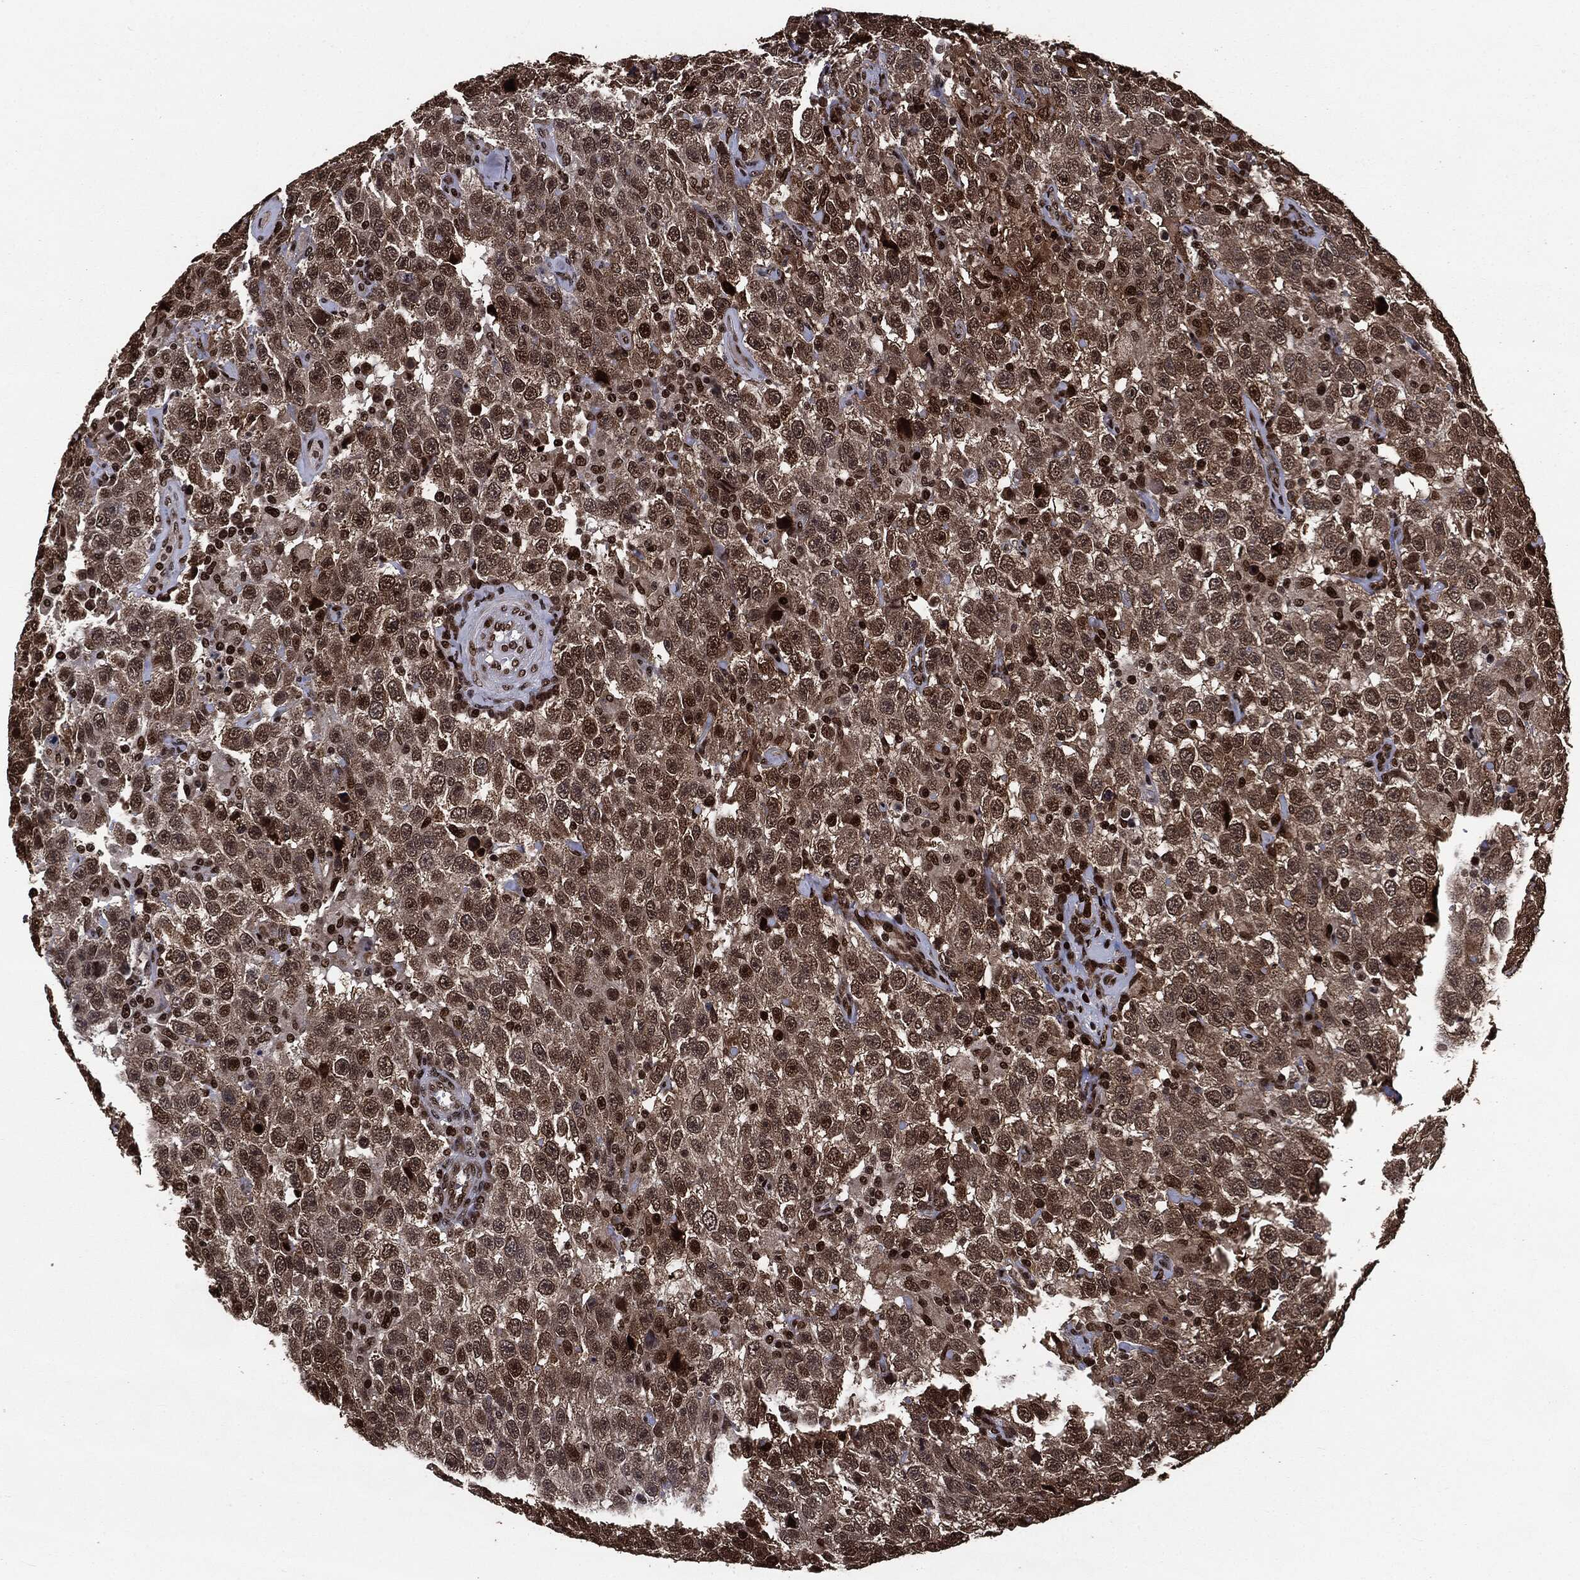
{"staining": {"intensity": "strong", "quantity": "25%-75%", "location": "cytoplasmic/membranous,nuclear"}, "tissue": "testis cancer", "cell_type": "Tumor cells", "image_type": "cancer", "snomed": [{"axis": "morphology", "description": "Seminoma, NOS"}, {"axis": "topography", "description": "Testis"}], "caption": "A micrograph of human testis seminoma stained for a protein shows strong cytoplasmic/membranous and nuclear brown staining in tumor cells.", "gene": "DVL2", "patient": {"sex": "male", "age": 41}}